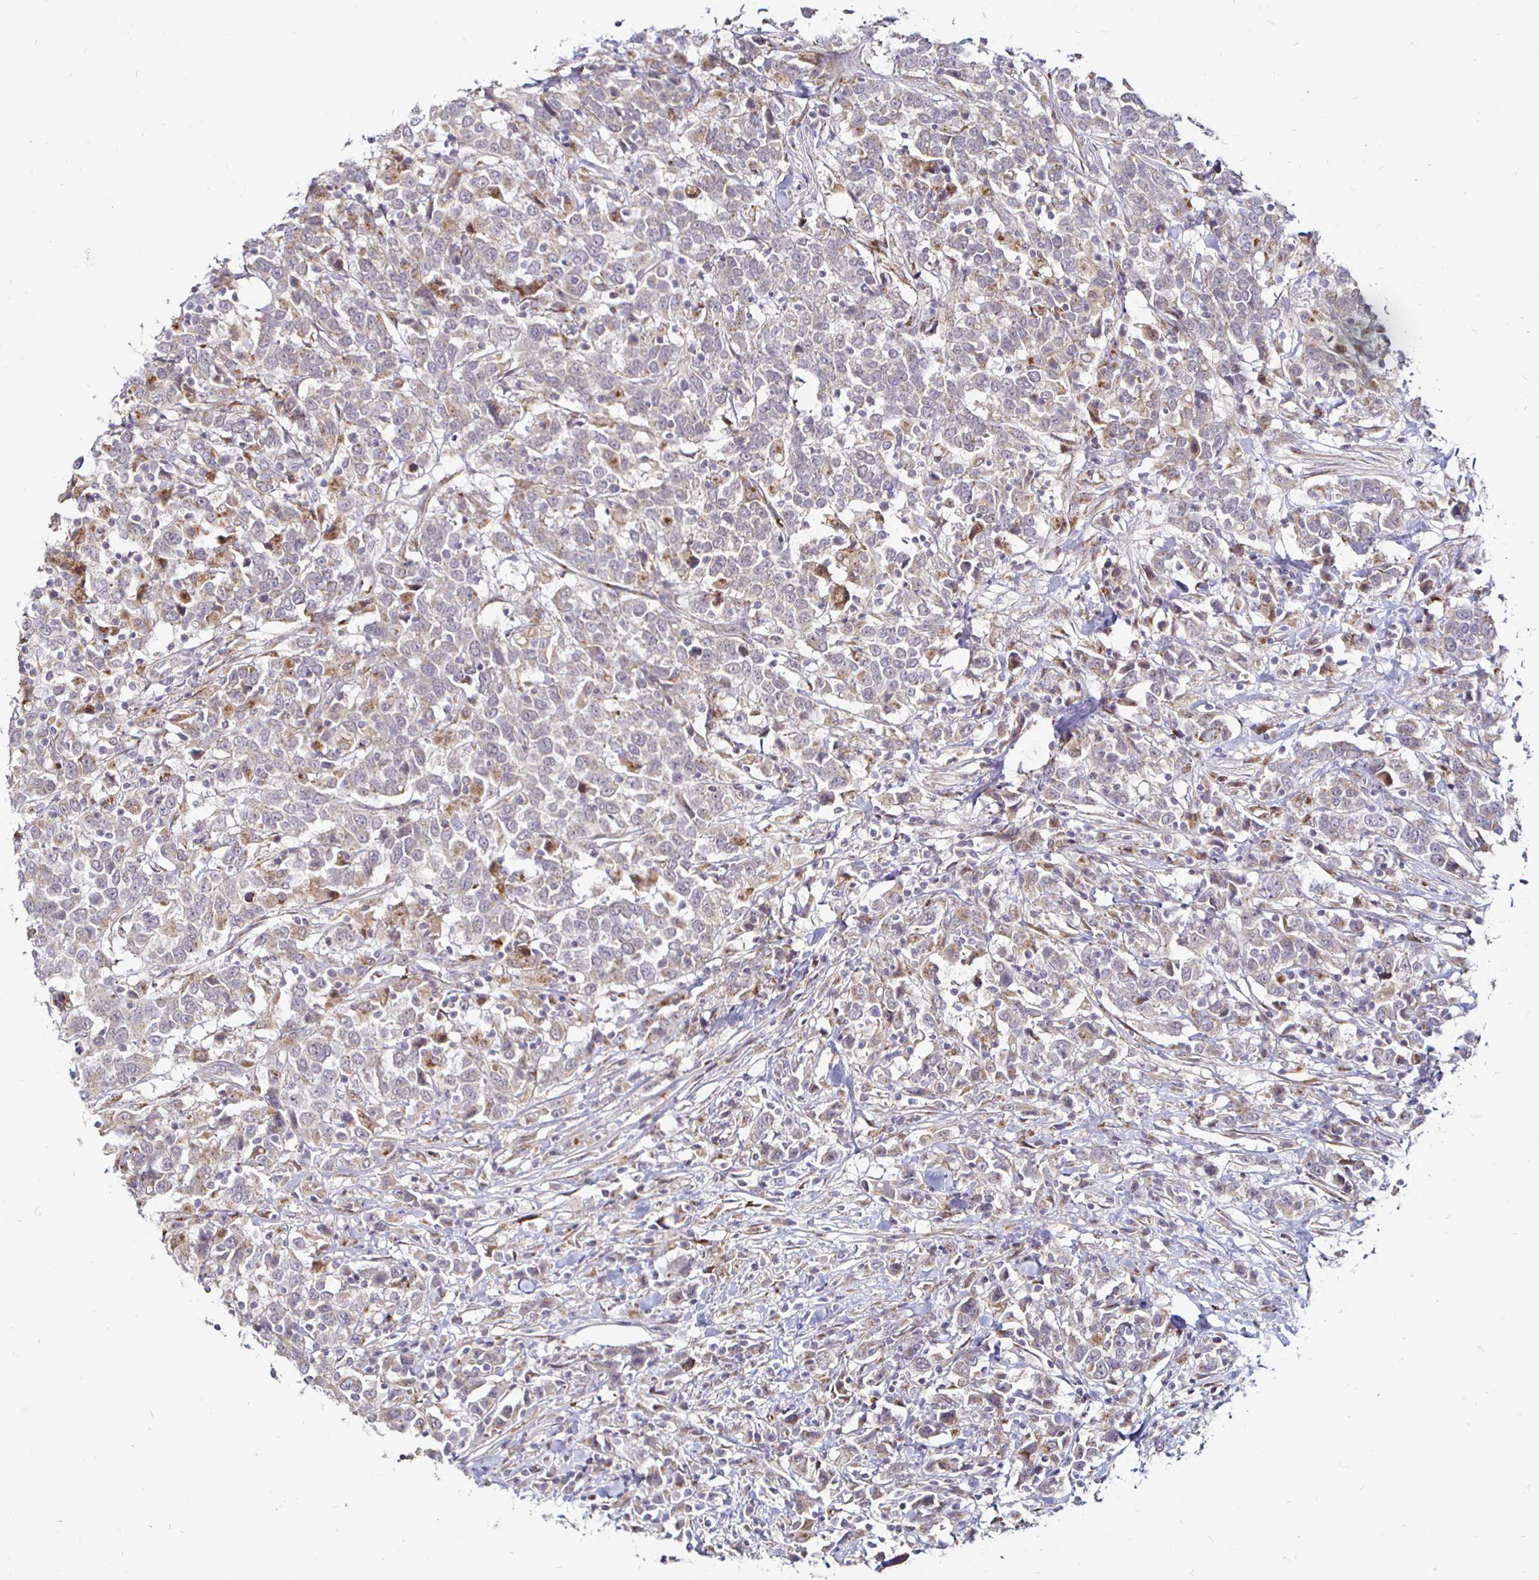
{"staining": {"intensity": "weak", "quantity": "25%-75%", "location": "cytoplasmic/membranous"}, "tissue": "urothelial cancer", "cell_type": "Tumor cells", "image_type": "cancer", "snomed": [{"axis": "morphology", "description": "Urothelial carcinoma, High grade"}, {"axis": "topography", "description": "Urinary bladder"}], "caption": "Weak cytoplasmic/membranous positivity is present in about 25%-75% of tumor cells in urothelial cancer.", "gene": "ATG3", "patient": {"sex": "male", "age": 61}}